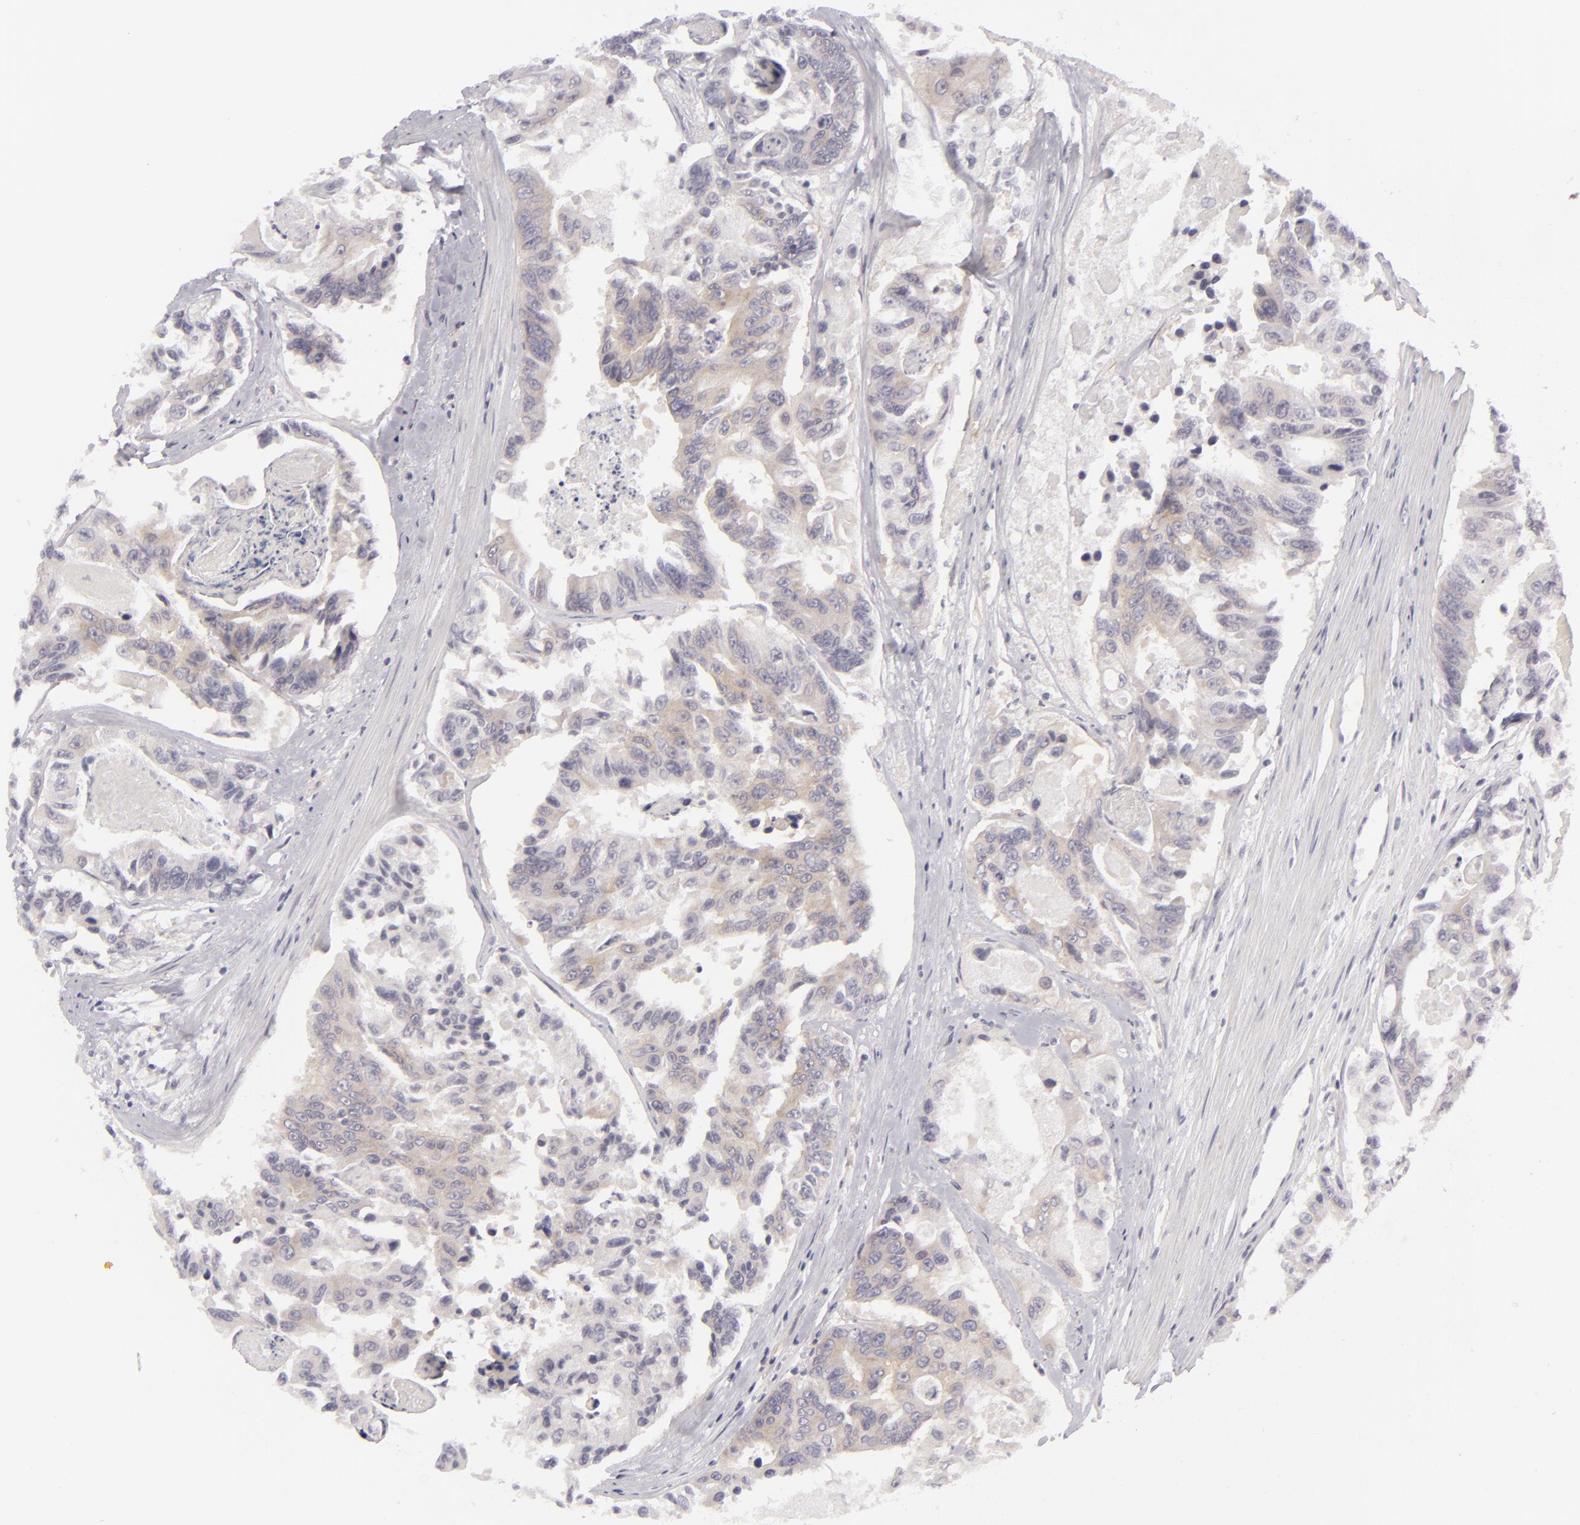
{"staining": {"intensity": "weak", "quantity": ">75%", "location": "cytoplasmic/membranous"}, "tissue": "colorectal cancer", "cell_type": "Tumor cells", "image_type": "cancer", "snomed": [{"axis": "morphology", "description": "Adenocarcinoma, NOS"}, {"axis": "topography", "description": "Colon"}], "caption": "Colorectal cancer (adenocarcinoma) tissue shows weak cytoplasmic/membranous positivity in approximately >75% of tumor cells, visualized by immunohistochemistry. (DAB IHC with brightfield microscopy, high magnification).", "gene": "DLG4", "patient": {"sex": "female", "age": 86}}